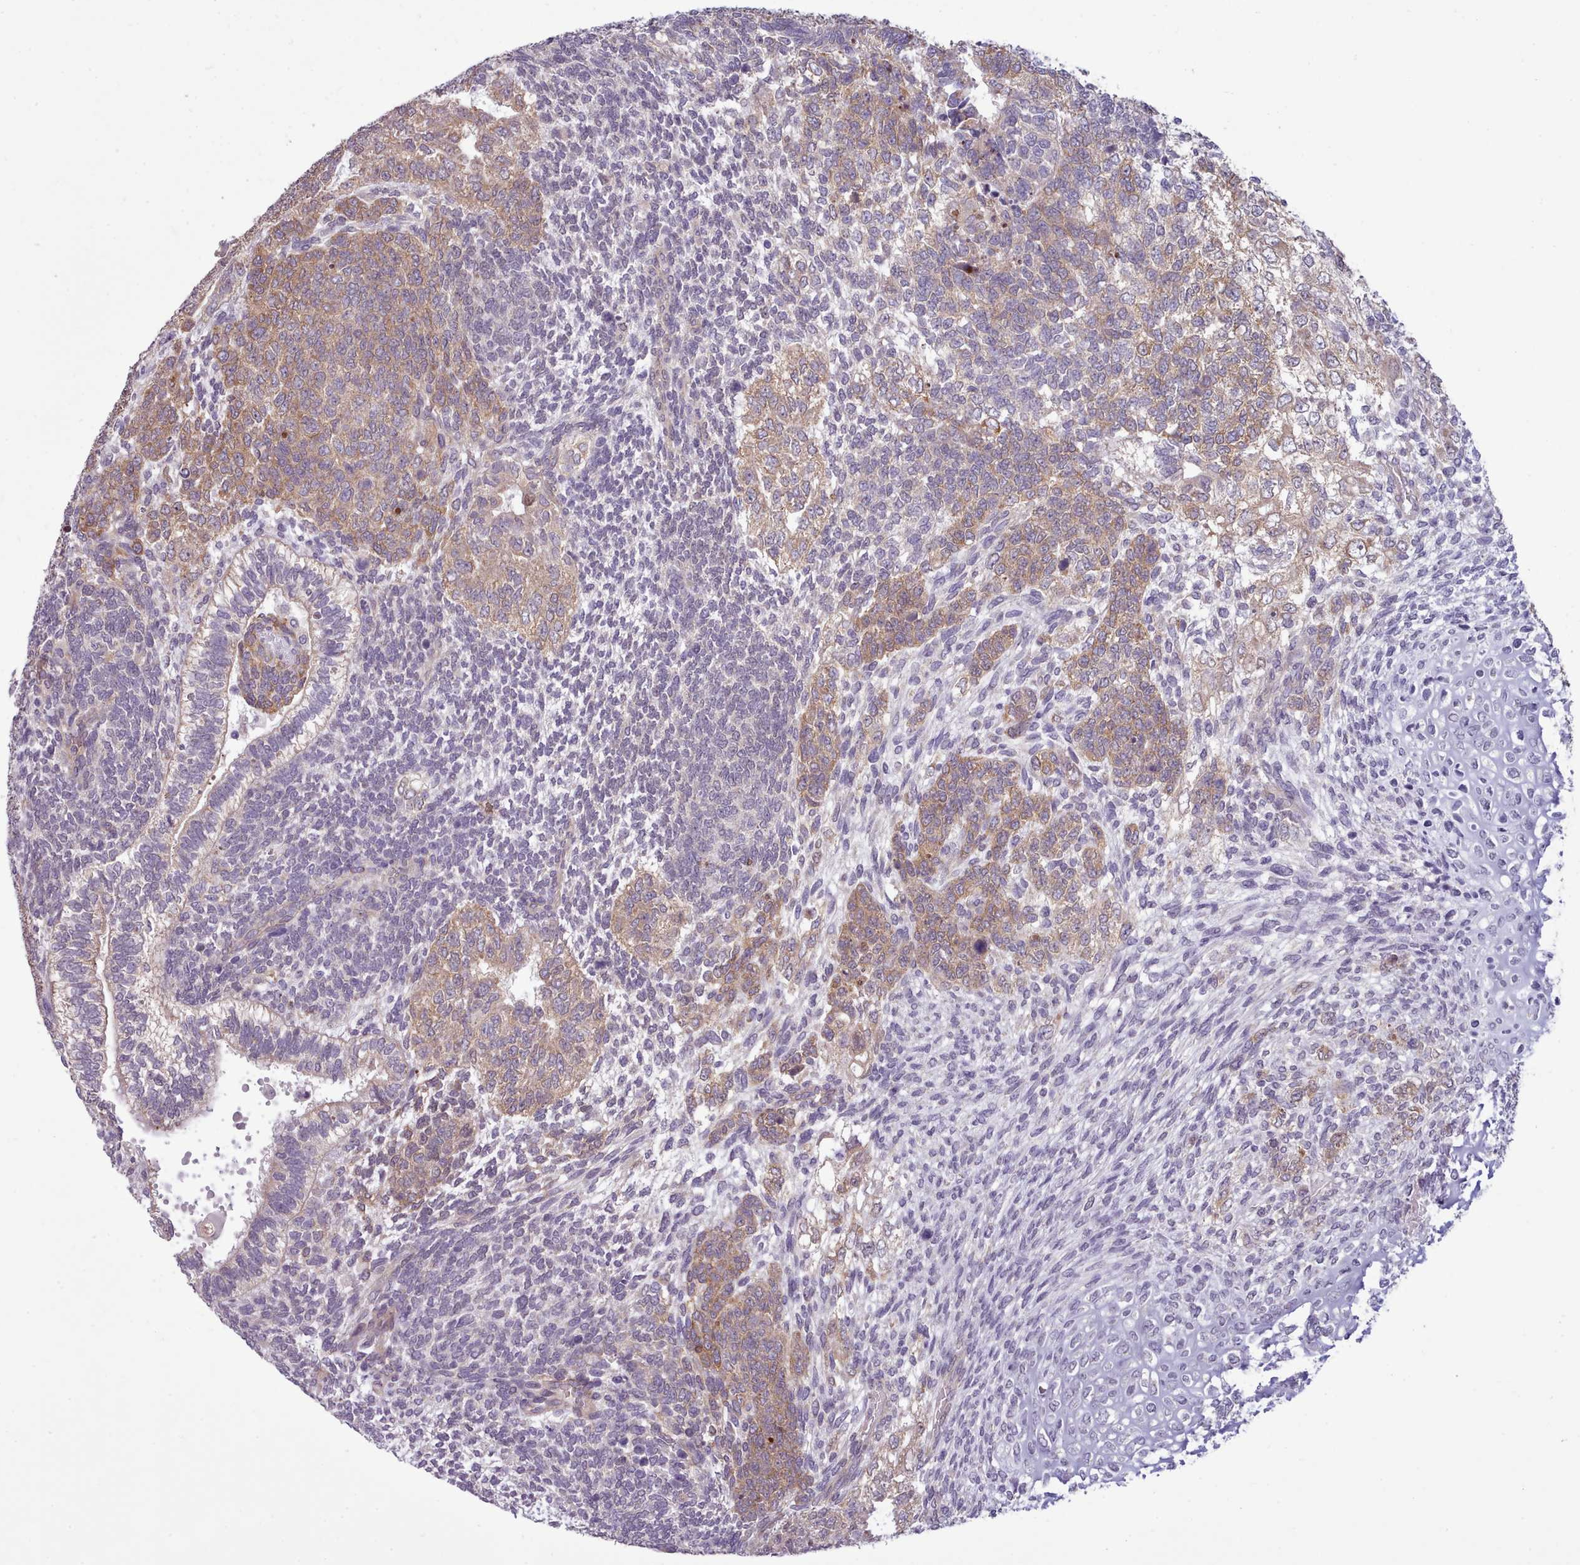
{"staining": {"intensity": "moderate", "quantity": ">75%", "location": "cytoplasmic/membranous"}, "tissue": "testis cancer", "cell_type": "Tumor cells", "image_type": "cancer", "snomed": [{"axis": "morphology", "description": "Carcinoma, Embryonal, NOS"}, {"axis": "topography", "description": "Testis"}], "caption": "Immunohistochemistry (IHC) (DAB (3,3'-diaminobenzidine)) staining of embryonal carcinoma (testis) shows moderate cytoplasmic/membranous protein expression in about >75% of tumor cells.", "gene": "DPF1", "patient": {"sex": "male", "age": 23}}